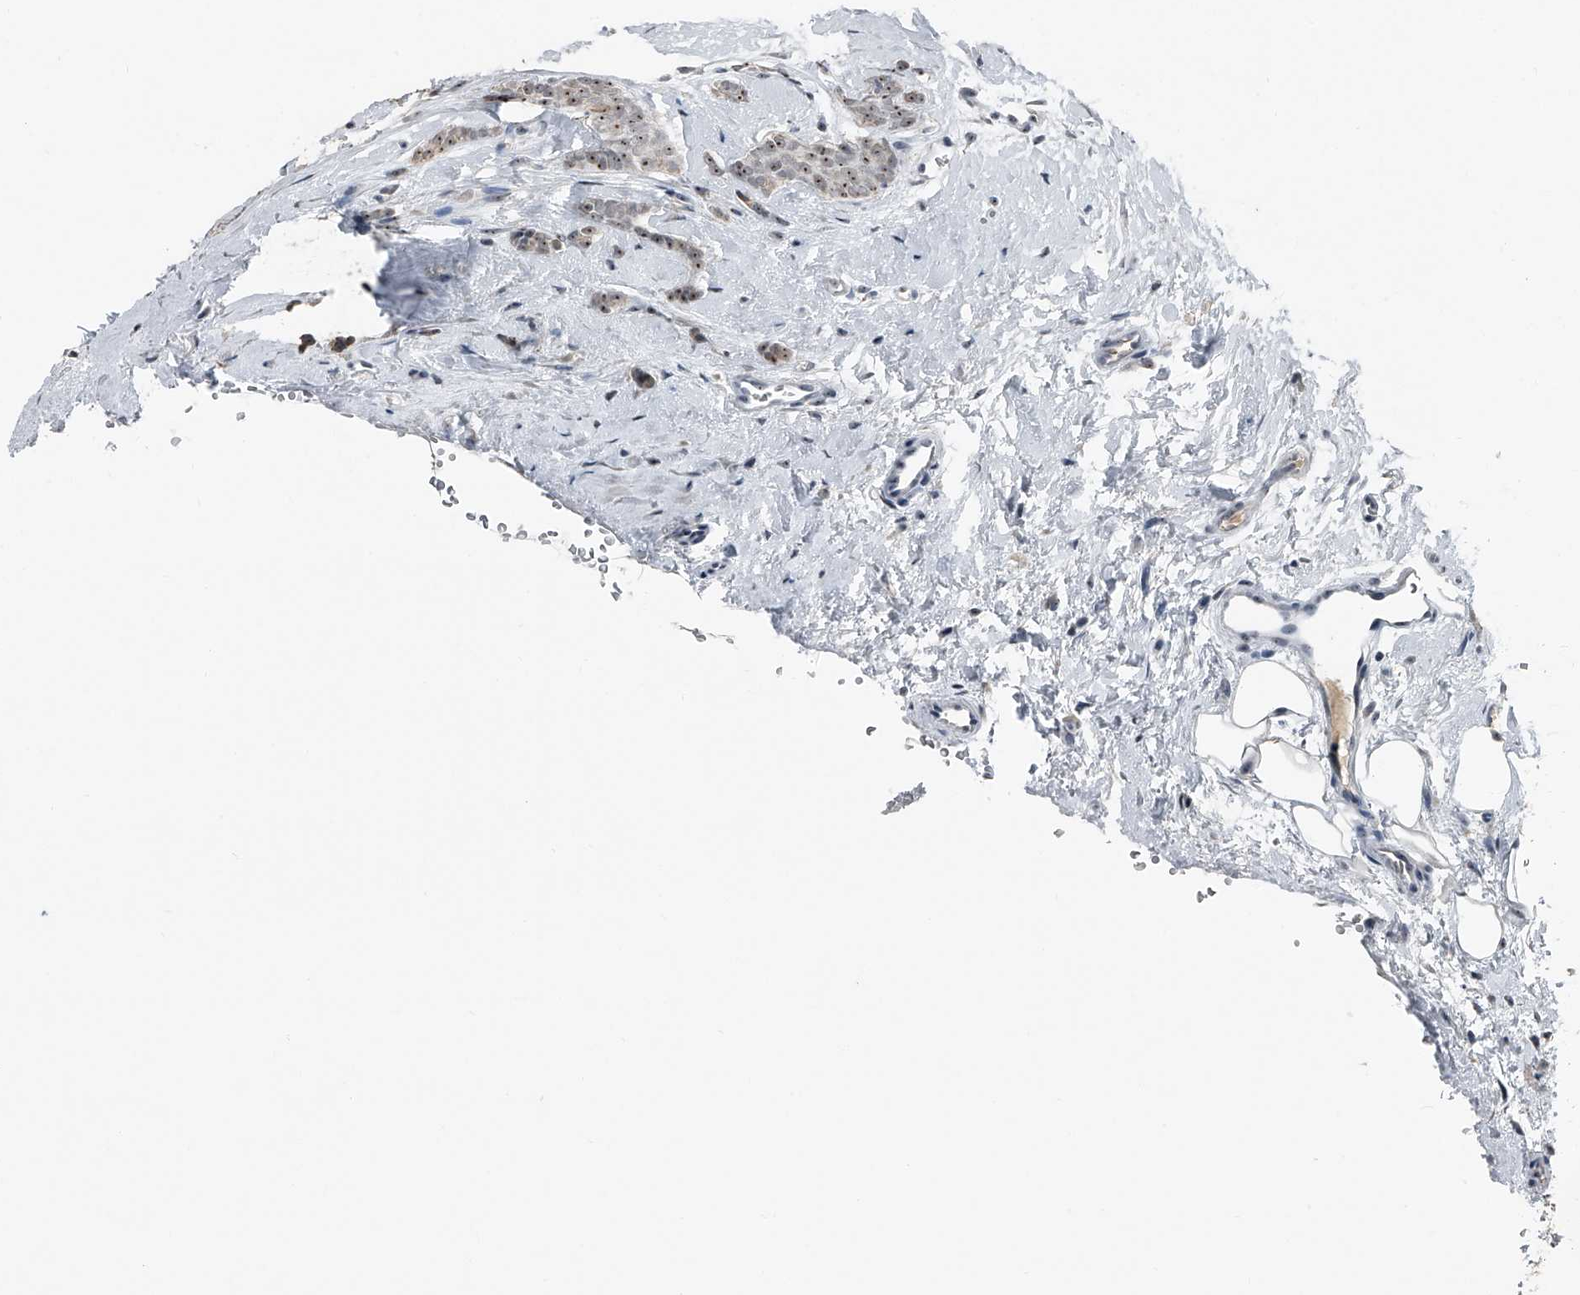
{"staining": {"intensity": "moderate", "quantity": ">75%", "location": "nuclear"}, "tissue": "breast cancer", "cell_type": "Tumor cells", "image_type": "cancer", "snomed": [{"axis": "morphology", "description": "Lobular carcinoma"}, {"axis": "topography", "description": "Skin"}, {"axis": "topography", "description": "Breast"}], "caption": "The histopathology image demonstrates staining of breast lobular carcinoma, revealing moderate nuclear protein positivity (brown color) within tumor cells.", "gene": "TCOF1", "patient": {"sex": "female", "age": 46}}